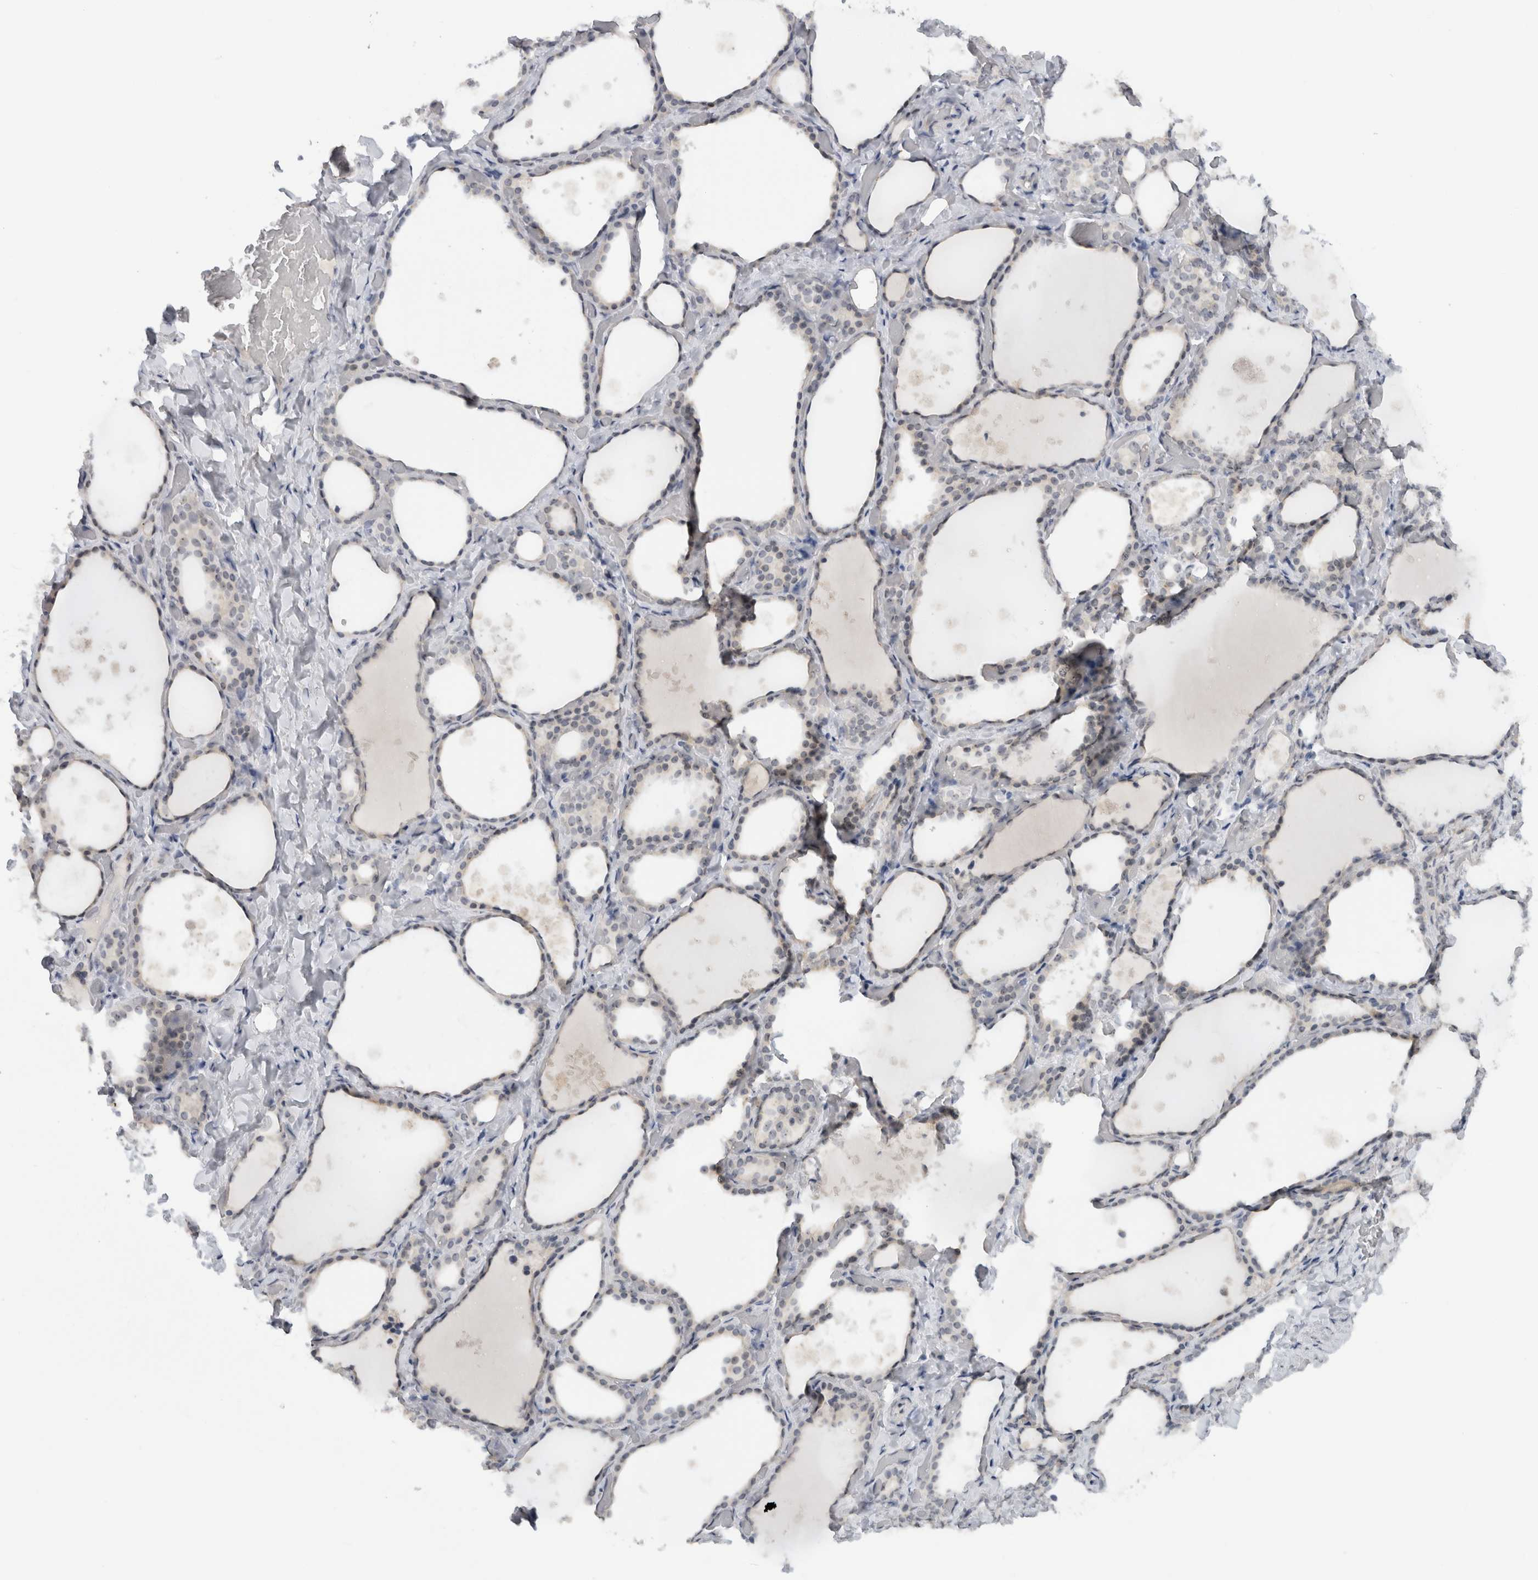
{"staining": {"intensity": "weak", "quantity": "<25%", "location": "cytoplasmic/membranous"}, "tissue": "thyroid gland", "cell_type": "Glandular cells", "image_type": "normal", "snomed": [{"axis": "morphology", "description": "Normal tissue, NOS"}, {"axis": "topography", "description": "Thyroid gland"}], "caption": "Photomicrograph shows no significant protein positivity in glandular cells of normal thyroid gland.", "gene": "FMR1NB", "patient": {"sex": "female", "age": 44}}